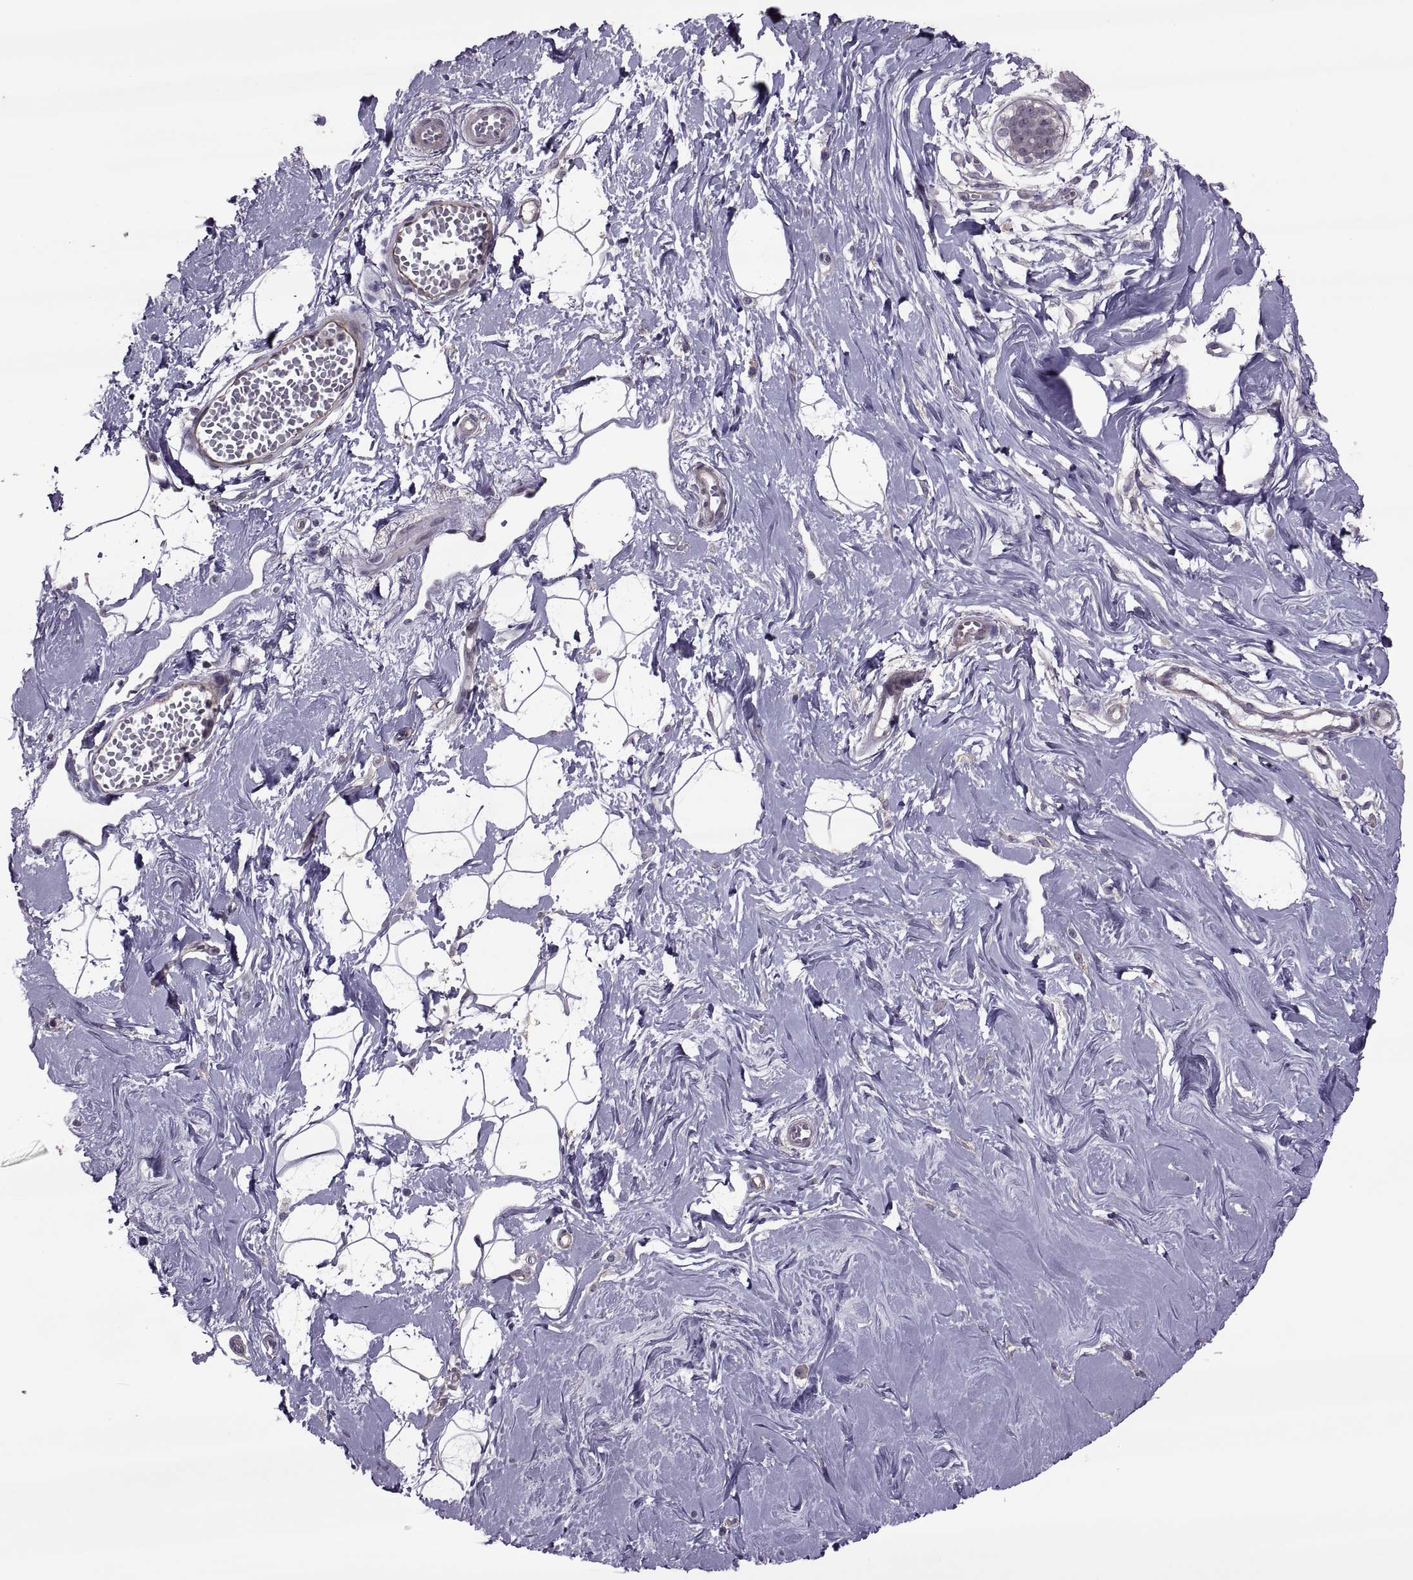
{"staining": {"intensity": "negative", "quantity": "none", "location": "none"}, "tissue": "breast", "cell_type": "Adipocytes", "image_type": "normal", "snomed": [{"axis": "morphology", "description": "Normal tissue, NOS"}, {"axis": "topography", "description": "Breast"}], "caption": "High power microscopy micrograph of an immunohistochemistry (IHC) micrograph of unremarkable breast, revealing no significant expression in adipocytes. (Stains: DAB (3,3'-diaminobenzidine) IHC with hematoxylin counter stain, Microscopy: brightfield microscopy at high magnification).", "gene": "ODF3", "patient": {"sex": "female", "age": 49}}